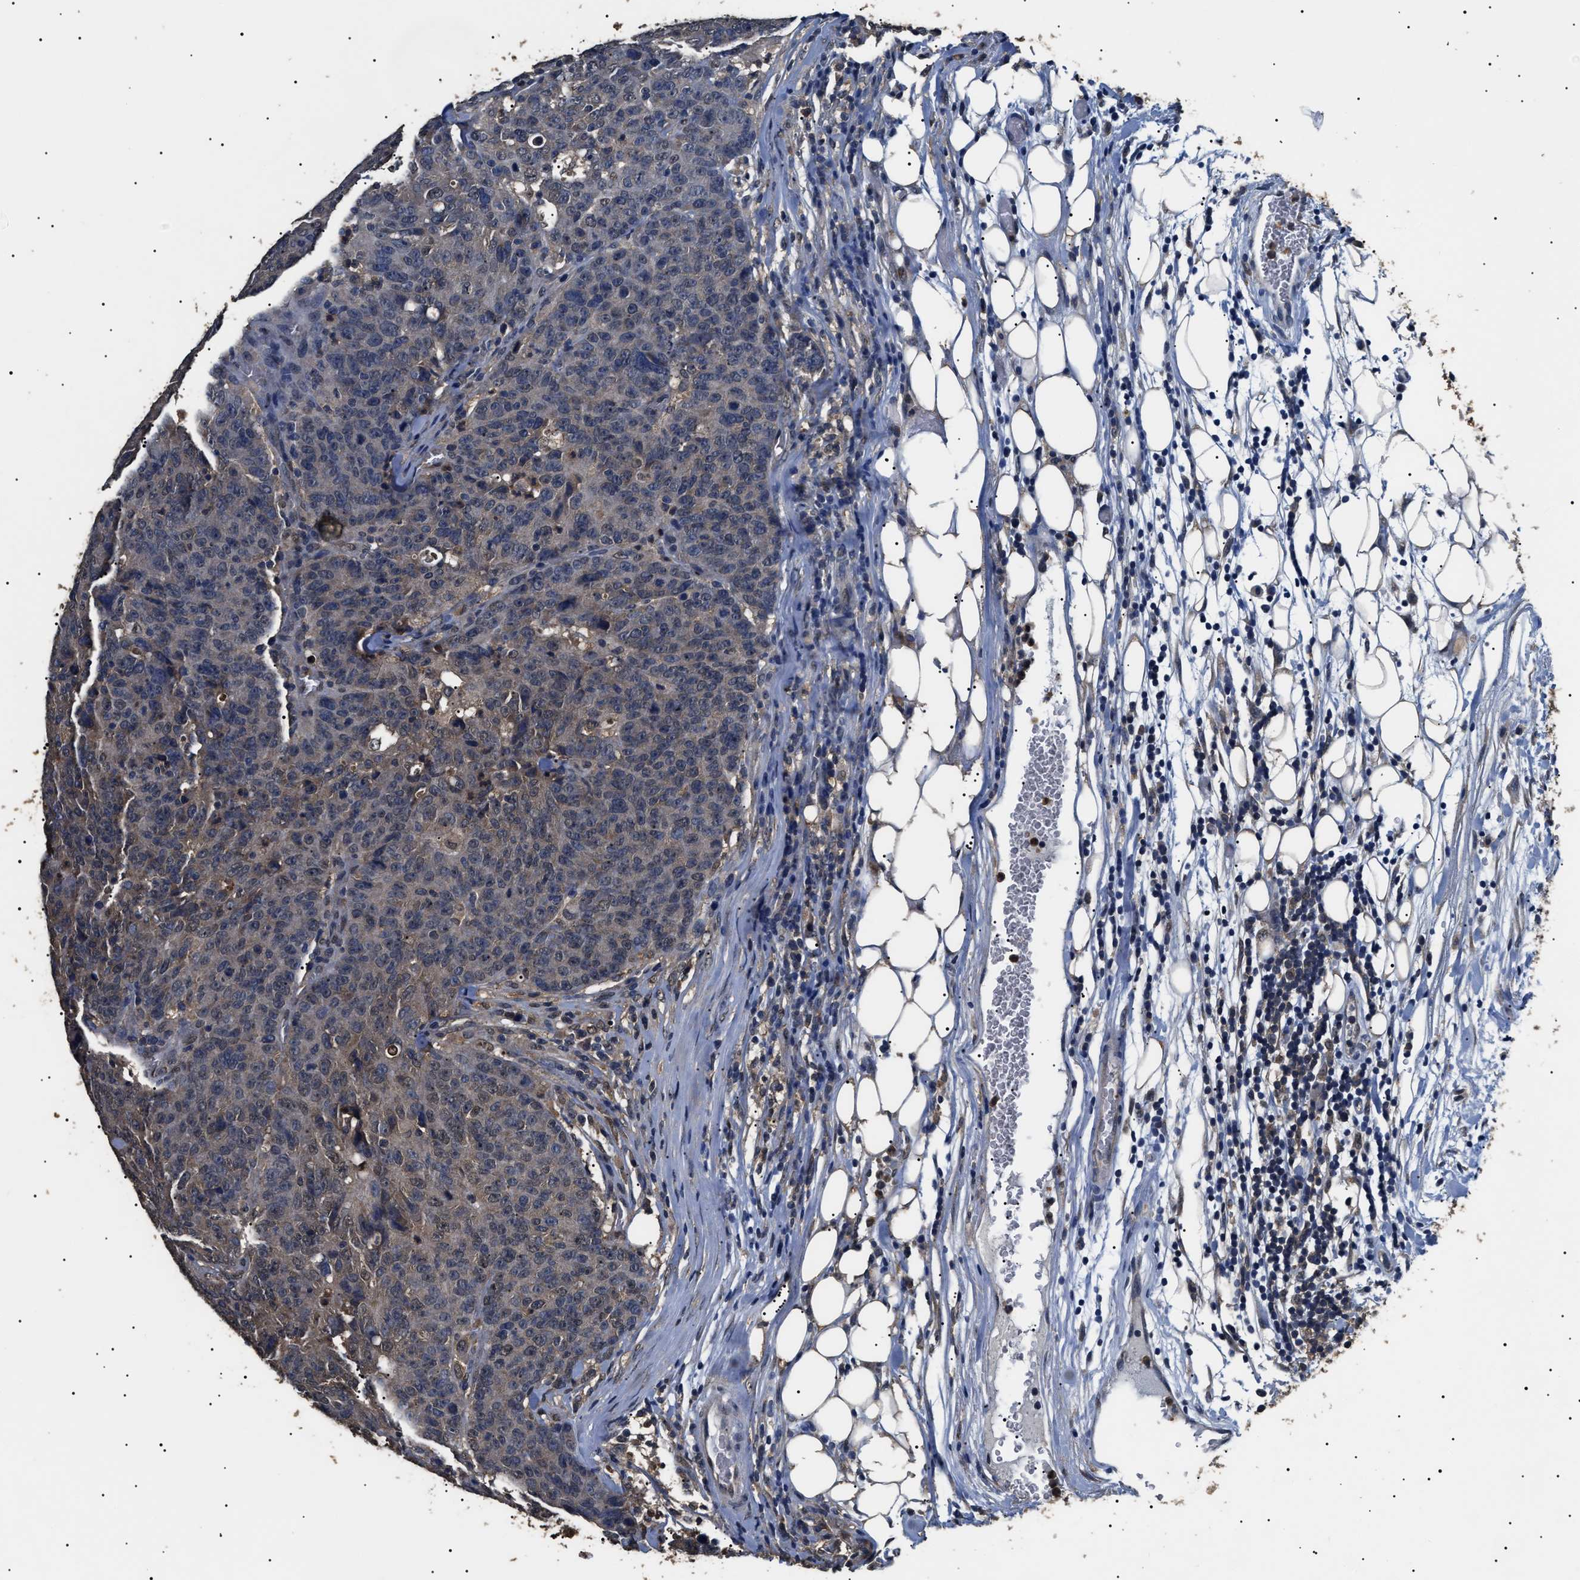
{"staining": {"intensity": "weak", "quantity": "<25%", "location": "nuclear"}, "tissue": "colorectal cancer", "cell_type": "Tumor cells", "image_type": "cancer", "snomed": [{"axis": "morphology", "description": "Adenocarcinoma, NOS"}, {"axis": "topography", "description": "Colon"}], "caption": "This is a micrograph of IHC staining of colorectal cancer (adenocarcinoma), which shows no positivity in tumor cells. The staining is performed using DAB brown chromogen with nuclei counter-stained in using hematoxylin.", "gene": "PSMD8", "patient": {"sex": "female", "age": 53}}